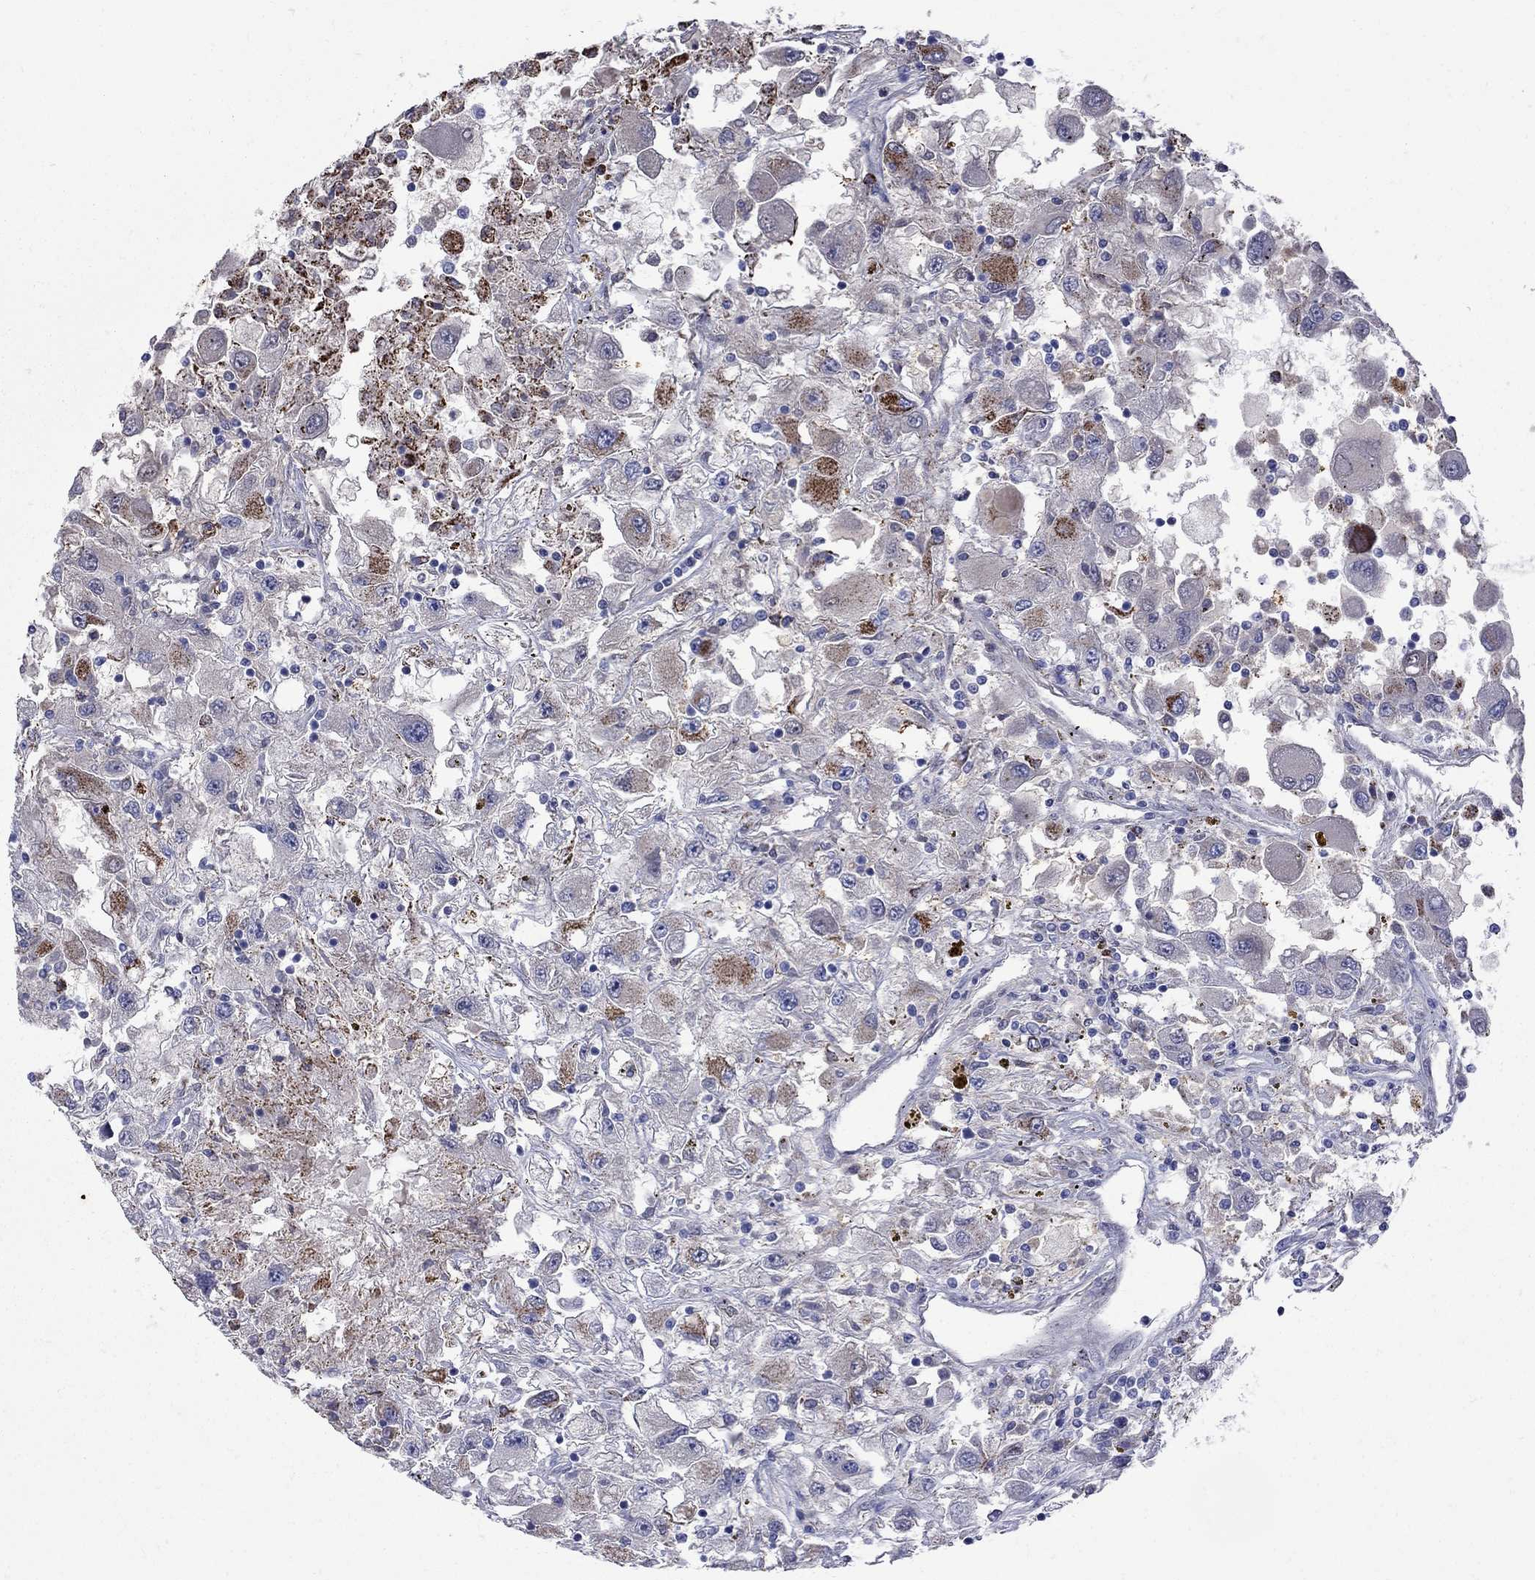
{"staining": {"intensity": "moderate", "quantity": "<25%", "location": "cytoplasmic/membranous"}, "tissue": "renal cancer", "cell_type": "Tumor cells", "image_type": "cancer", "snomed": [{"axis": "morphology", "description": "Adenocarcinoma, NOS"}, {"axis": "topography", "description": "Kidney"}], "caption": "Tumor cells exhibit low levels of moderate cytoplasmic/membranous positivity in approximately <25% of cells in renal cancer (adenocarcinoma).", "gene": "SESTD1", "patient": {"sex": "female", "age": 67}}